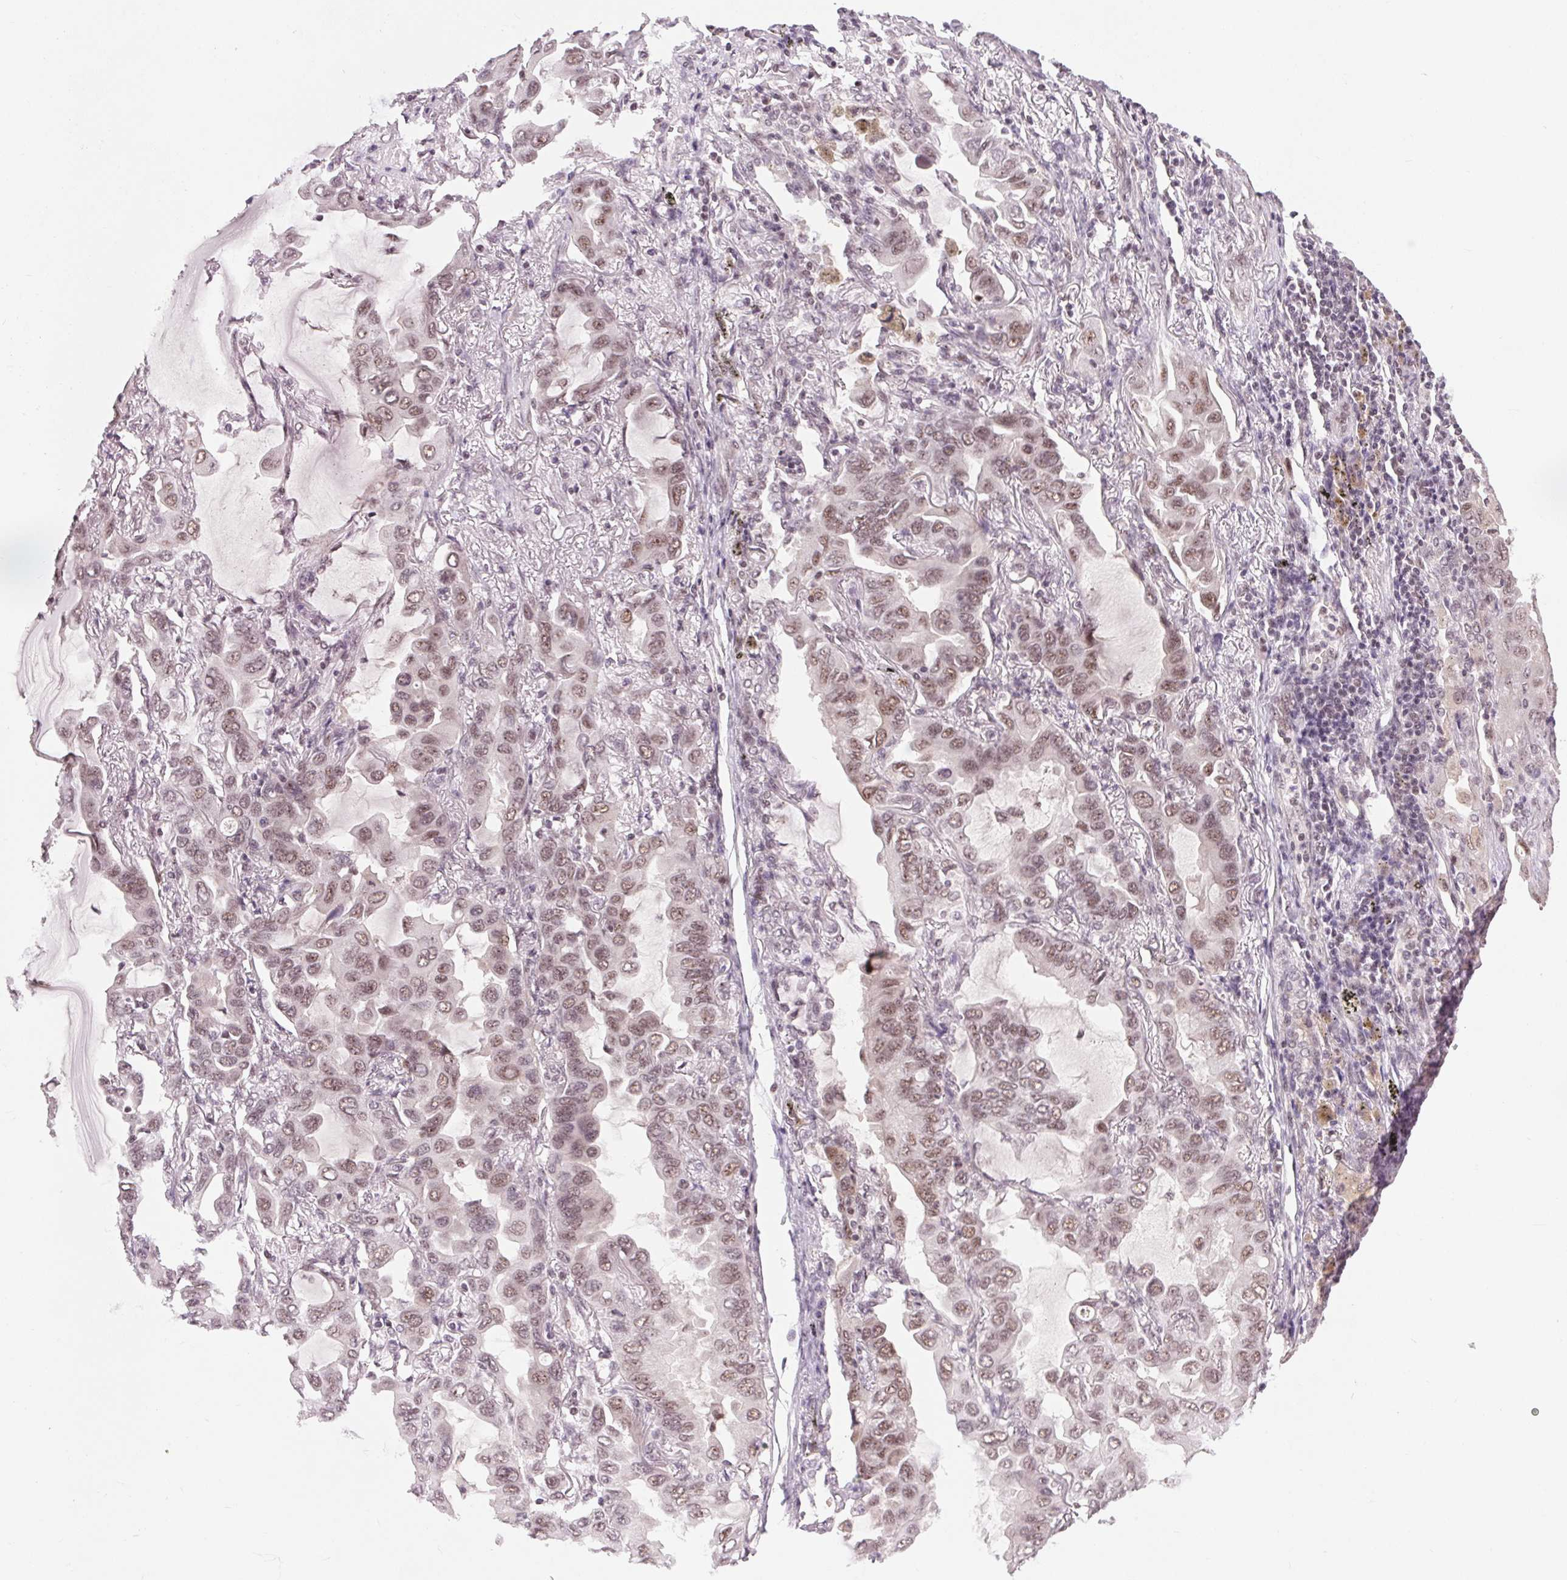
{"staining": {"intensity": "moderate", "quantity": ">75%", "location": "nuclear"}, "tissue": "lung cancer", "cell_type": "Tumor cells", "image_type": "cancer", "snomed": [{"axis": "morphology", "description": "Adenocarcinoma, NOS"}, {"axis": "topography", "description": "Lung"}], "caption": "Lung cancer stained with immunohistochemistry (IHC) reveals moderate nuclear staining in about >75% of tumor cells.", "gene": "CD2BP2", "patient": {"sex": "male", "age": 64}}